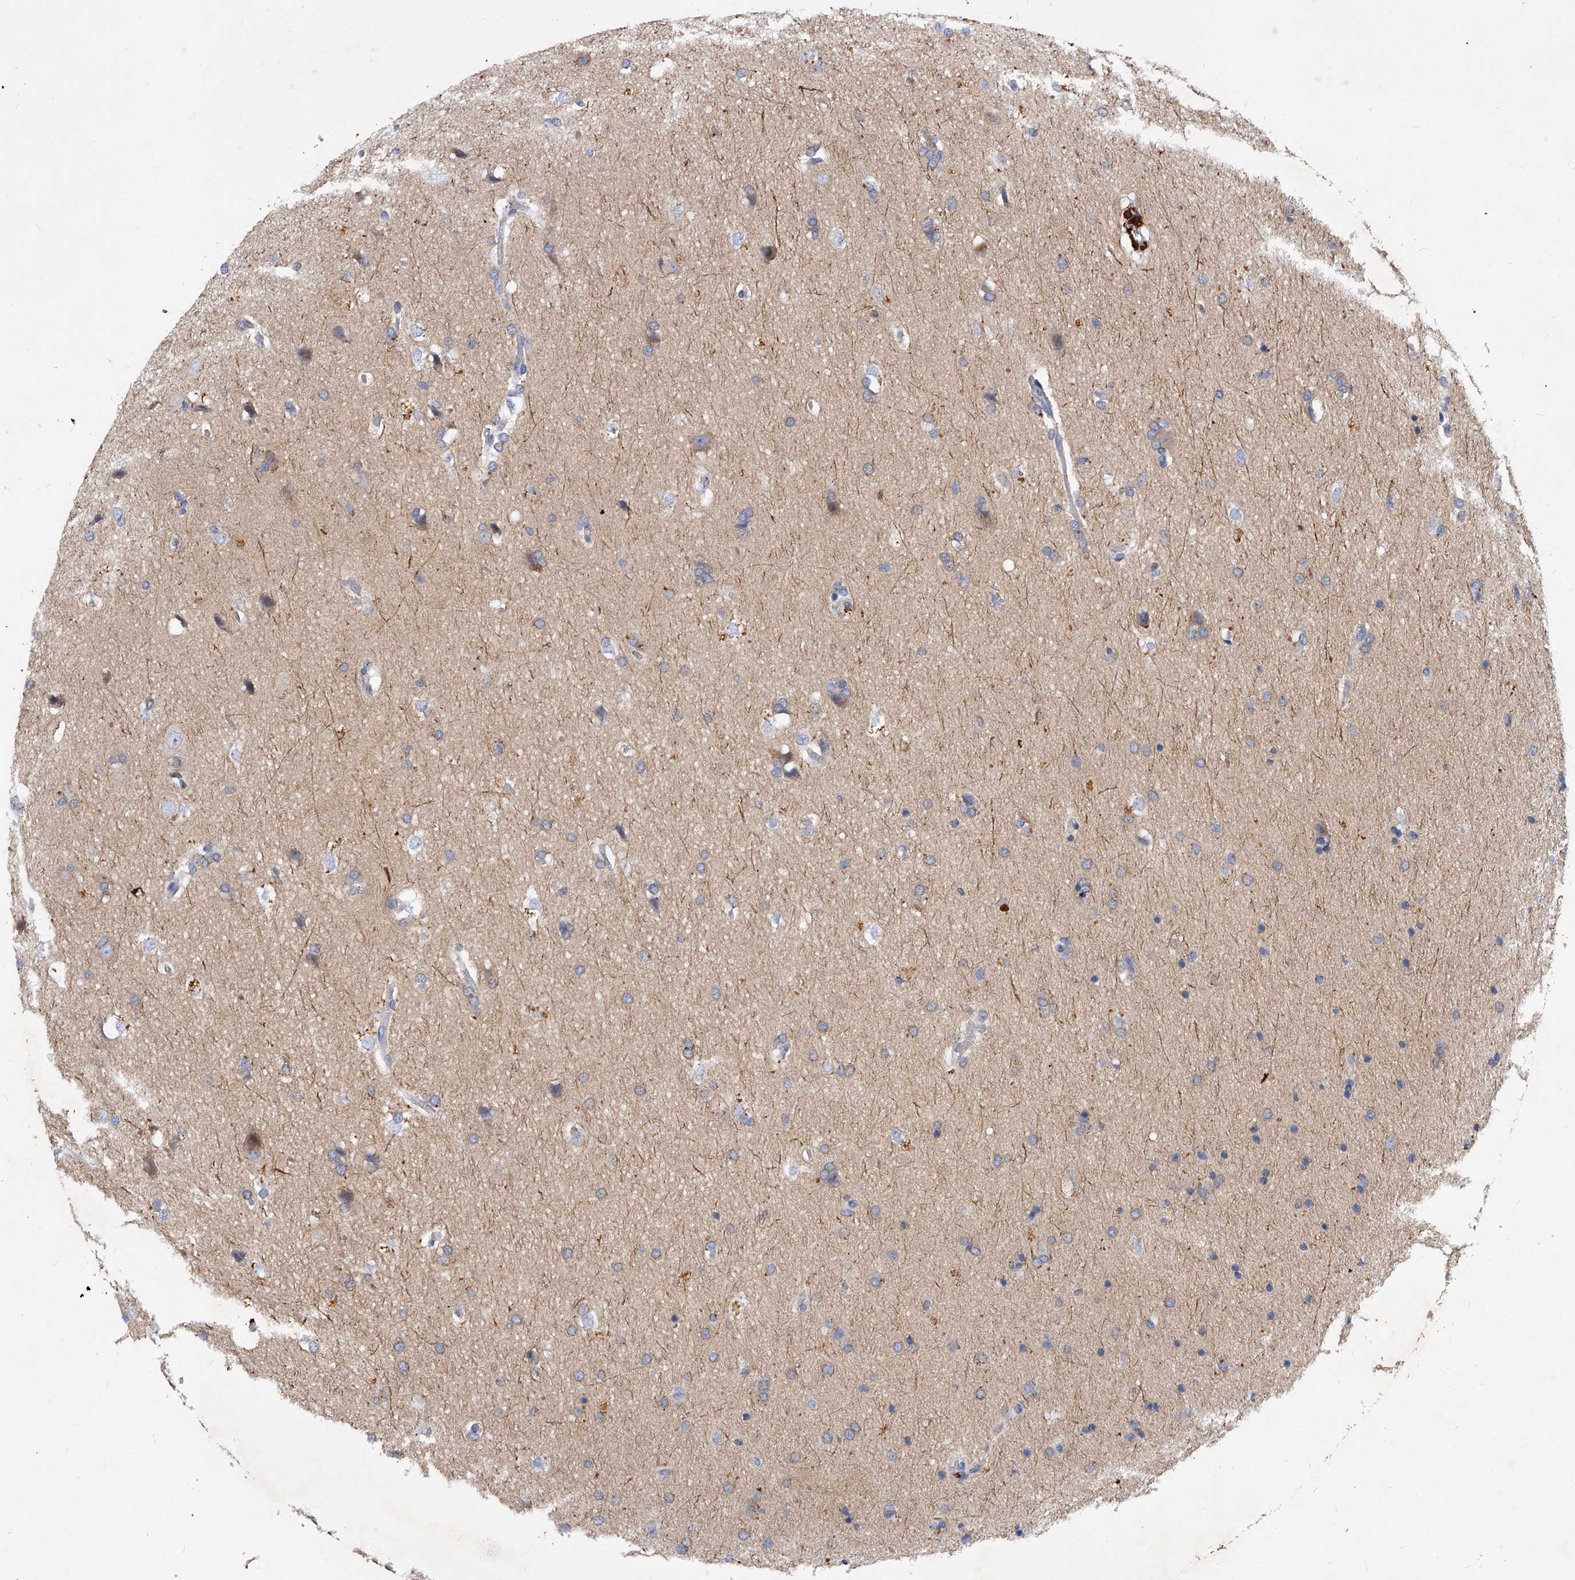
{"staining": {"intensity": "weak", "quantity": ">75%", "location": "cytoplasmic/membranous"}, "tissue": "glioma", "cell_type": "Tumor cells", "image_type": "cancer", "snomed": [{"axis": "morphology", "description": "Glioma, malignant, Low grade"}, {"axis": "topography", "description": "Brain"}], "caption": "A micrograph showing weak cytoplasmic/membranous positivity in approximately >75% of tumor cells in glioma, as visualized by brown immunohistochemical staining.", "gene": "PPP5C", "patient": {"sex": "female", "age": 37}}